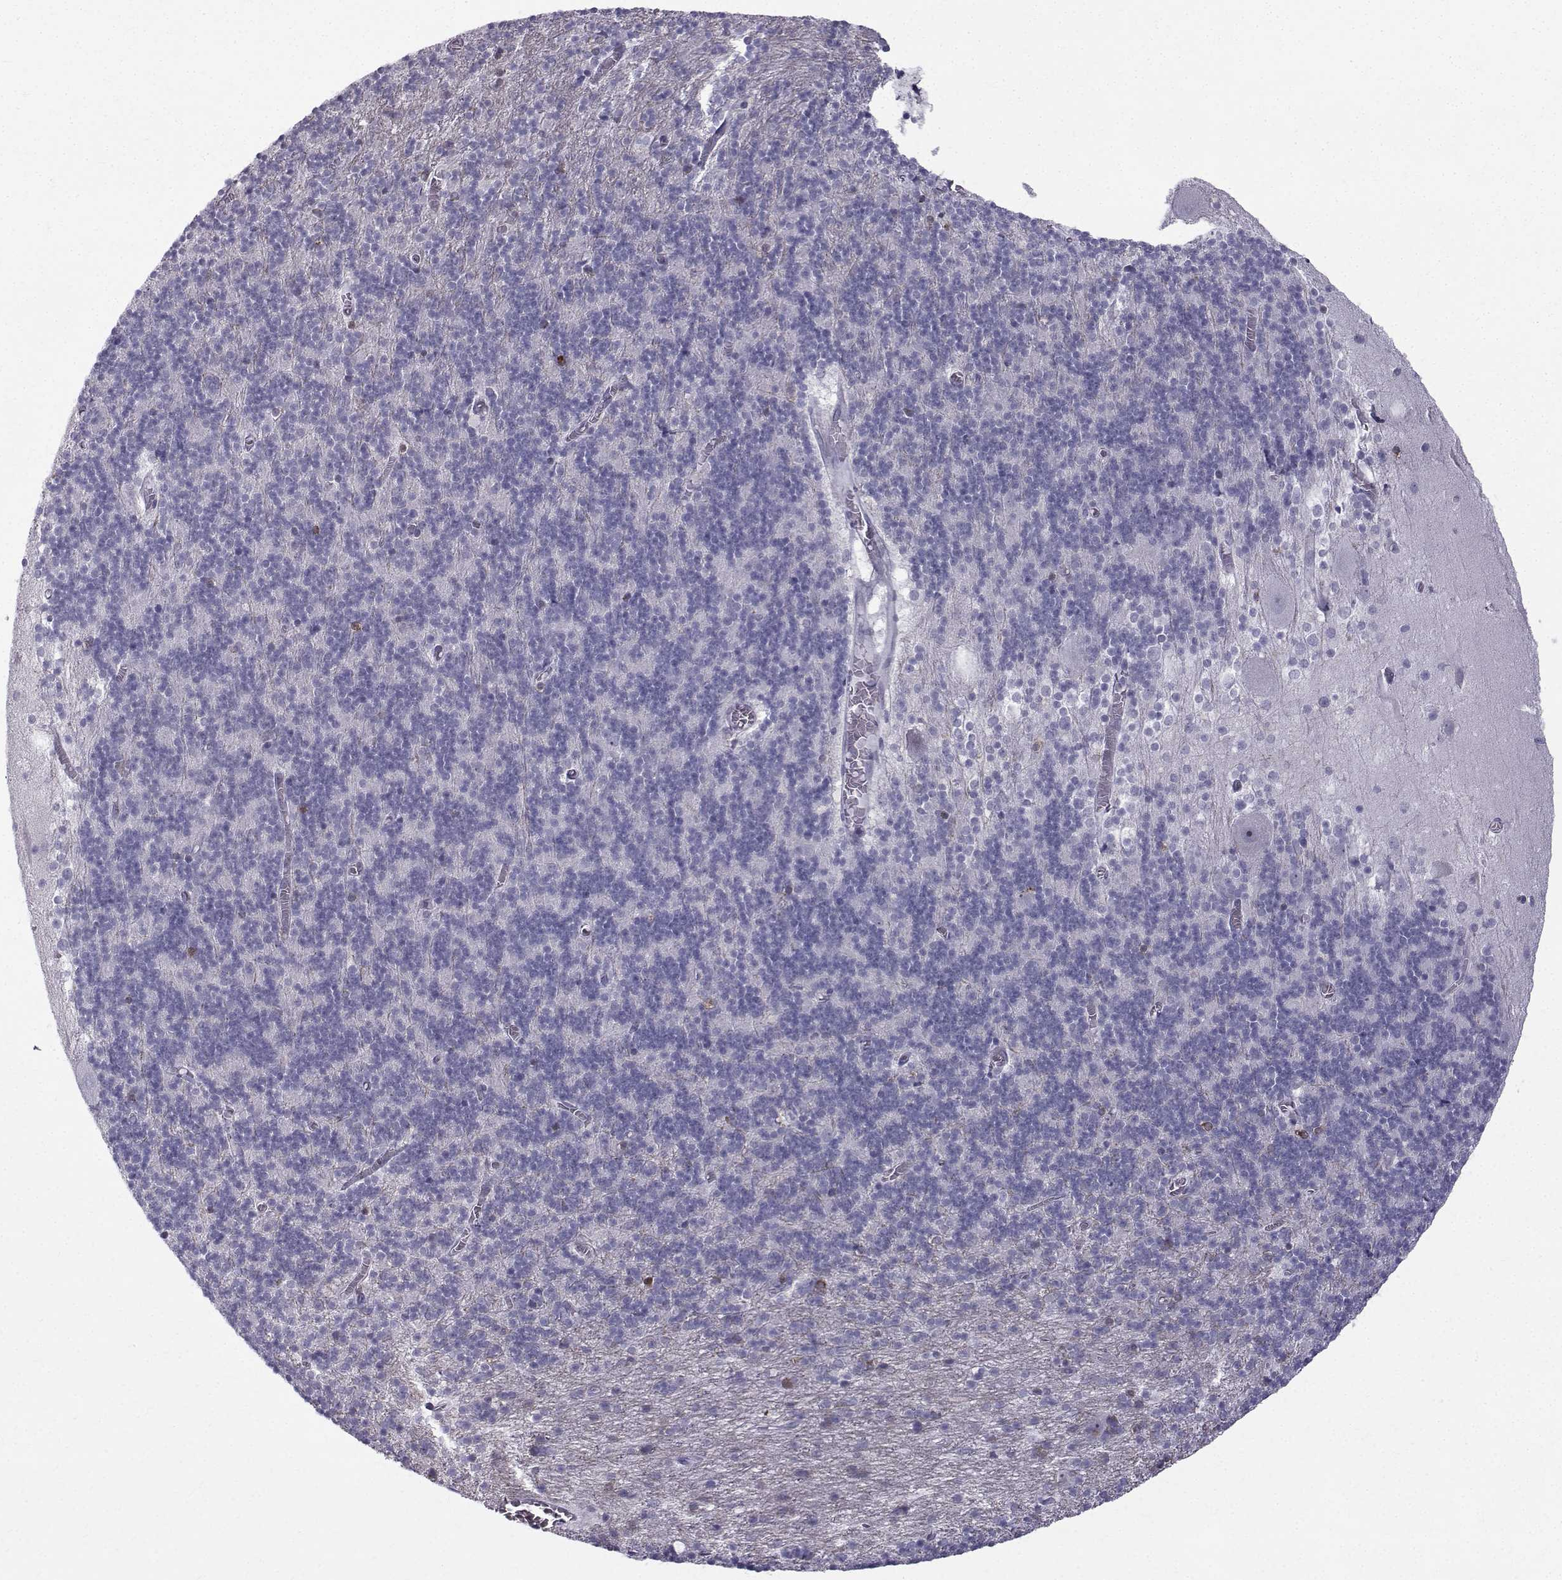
{"staining": {"intensity": "negative", "quantity": "none", "location": "none"}, "tissue": "cerebellum", "cell_type": "Cells in granular layer", "image_type": "normal", "snomed": [{"axis": "morphology", "description": "Normal tissue, NOS"}, {"axis": "topography", "description": "Cerebellum"}], "caption": "Immunohistochemistry (IHC) image of unremarkable cerebellum: human cerebellum stained with DAB (3,3'-diaminobenzidine) demonstrates no significant protein expression in cells in granular layer.", "gene": "ROPN1B", "patient": {"sex": "male", "age": 70}}